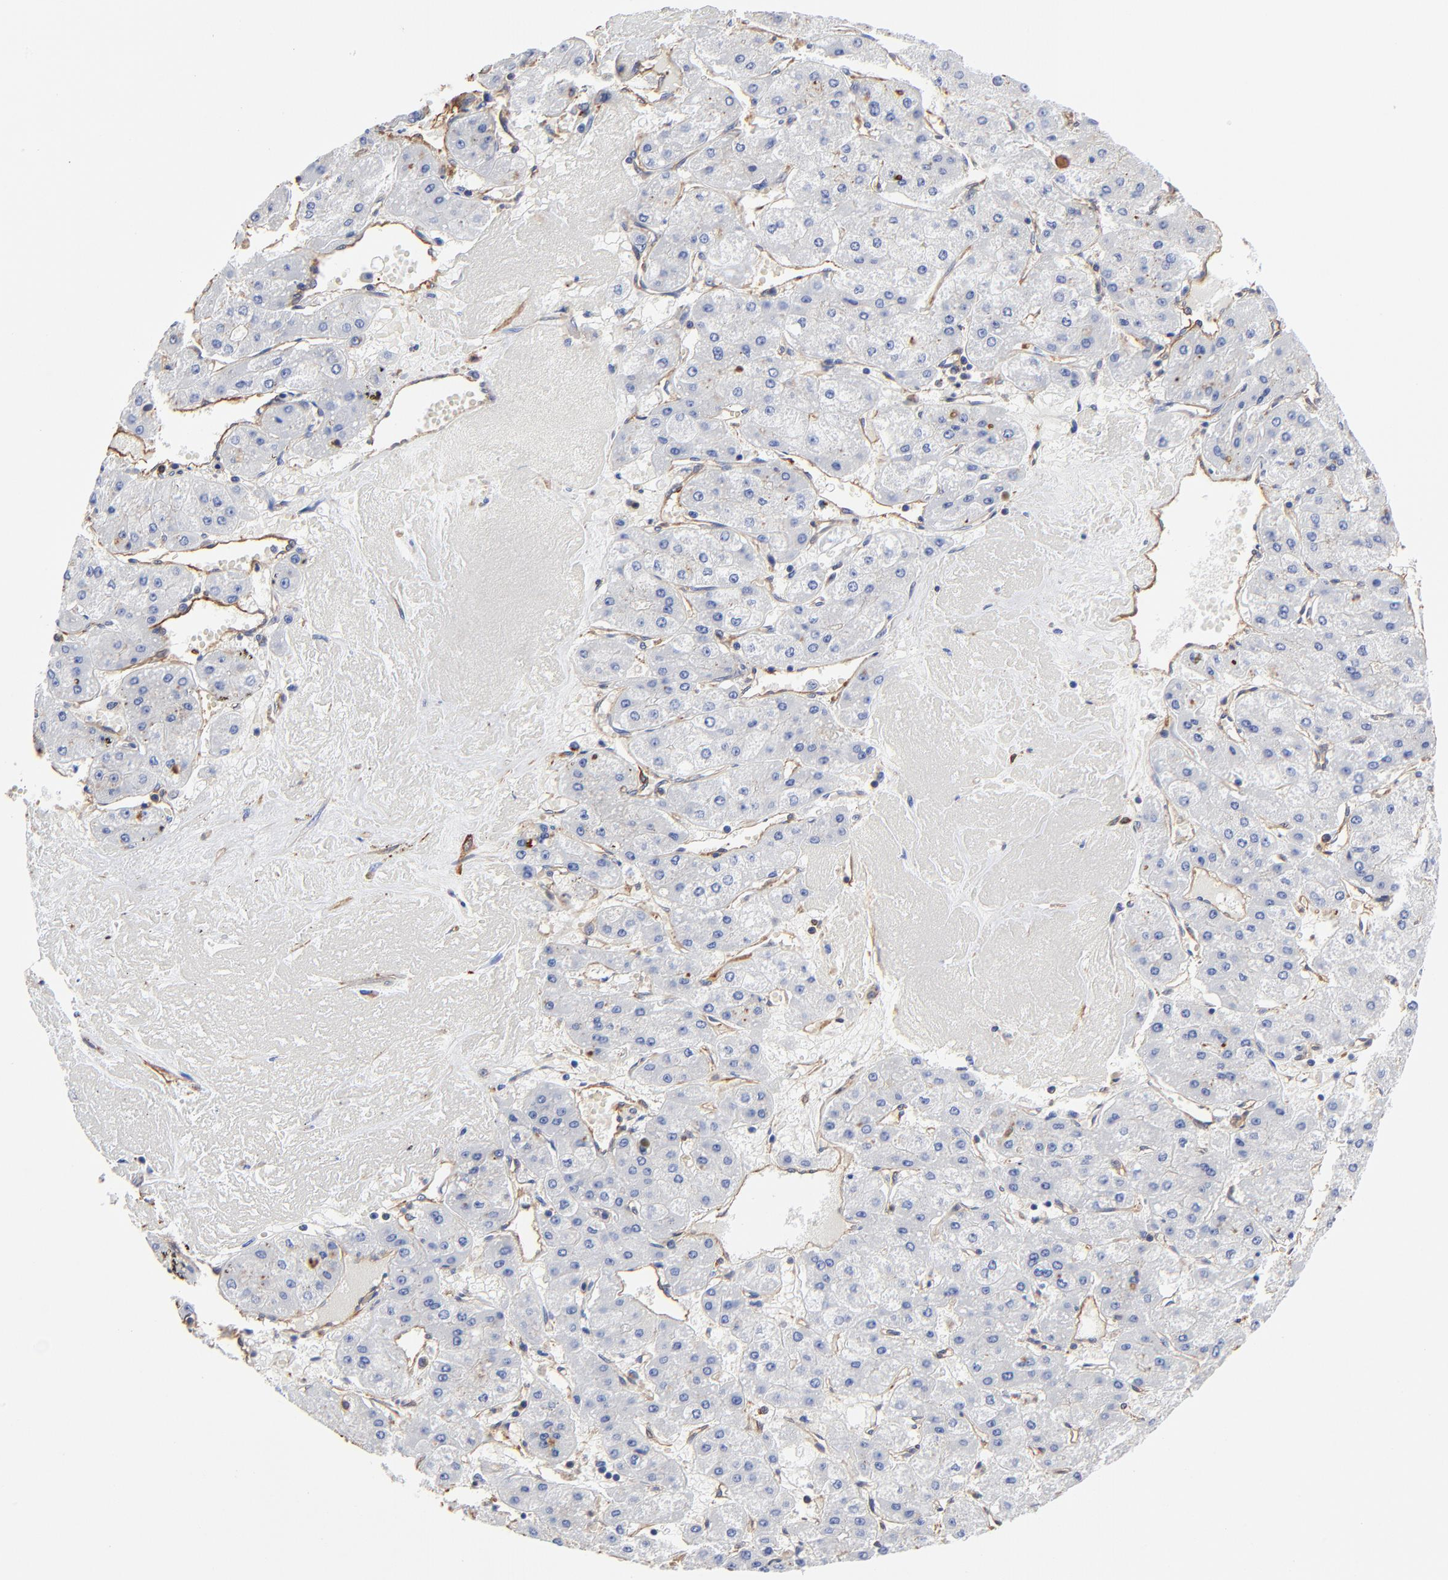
{"staining": {"intensity": "negative", "quantity": "none", "location": "none"}, "tissue": "liver cancer", "cell_type": "Tumor cells", "image_type": "cancer", "snomed": [{"axis": "morphology", "description": "Carcinoma, Hepatocellular, NOS"}, {"axis": "topography", "description": "Liver"}], "caption": "DAB (3,3'-diaminobenzidine) immunohistochemical staining of liver cancer (hepatocellular carcinoma) shows no significant staining in tumor cells. (DAB (3,3'-diaminobenzidine) immunohistochemistry (IHC) visualized using brightfield microscopy, high magnification).", "gene": "TAGLN2", "patient": {"sex": "female", "age": 52}}